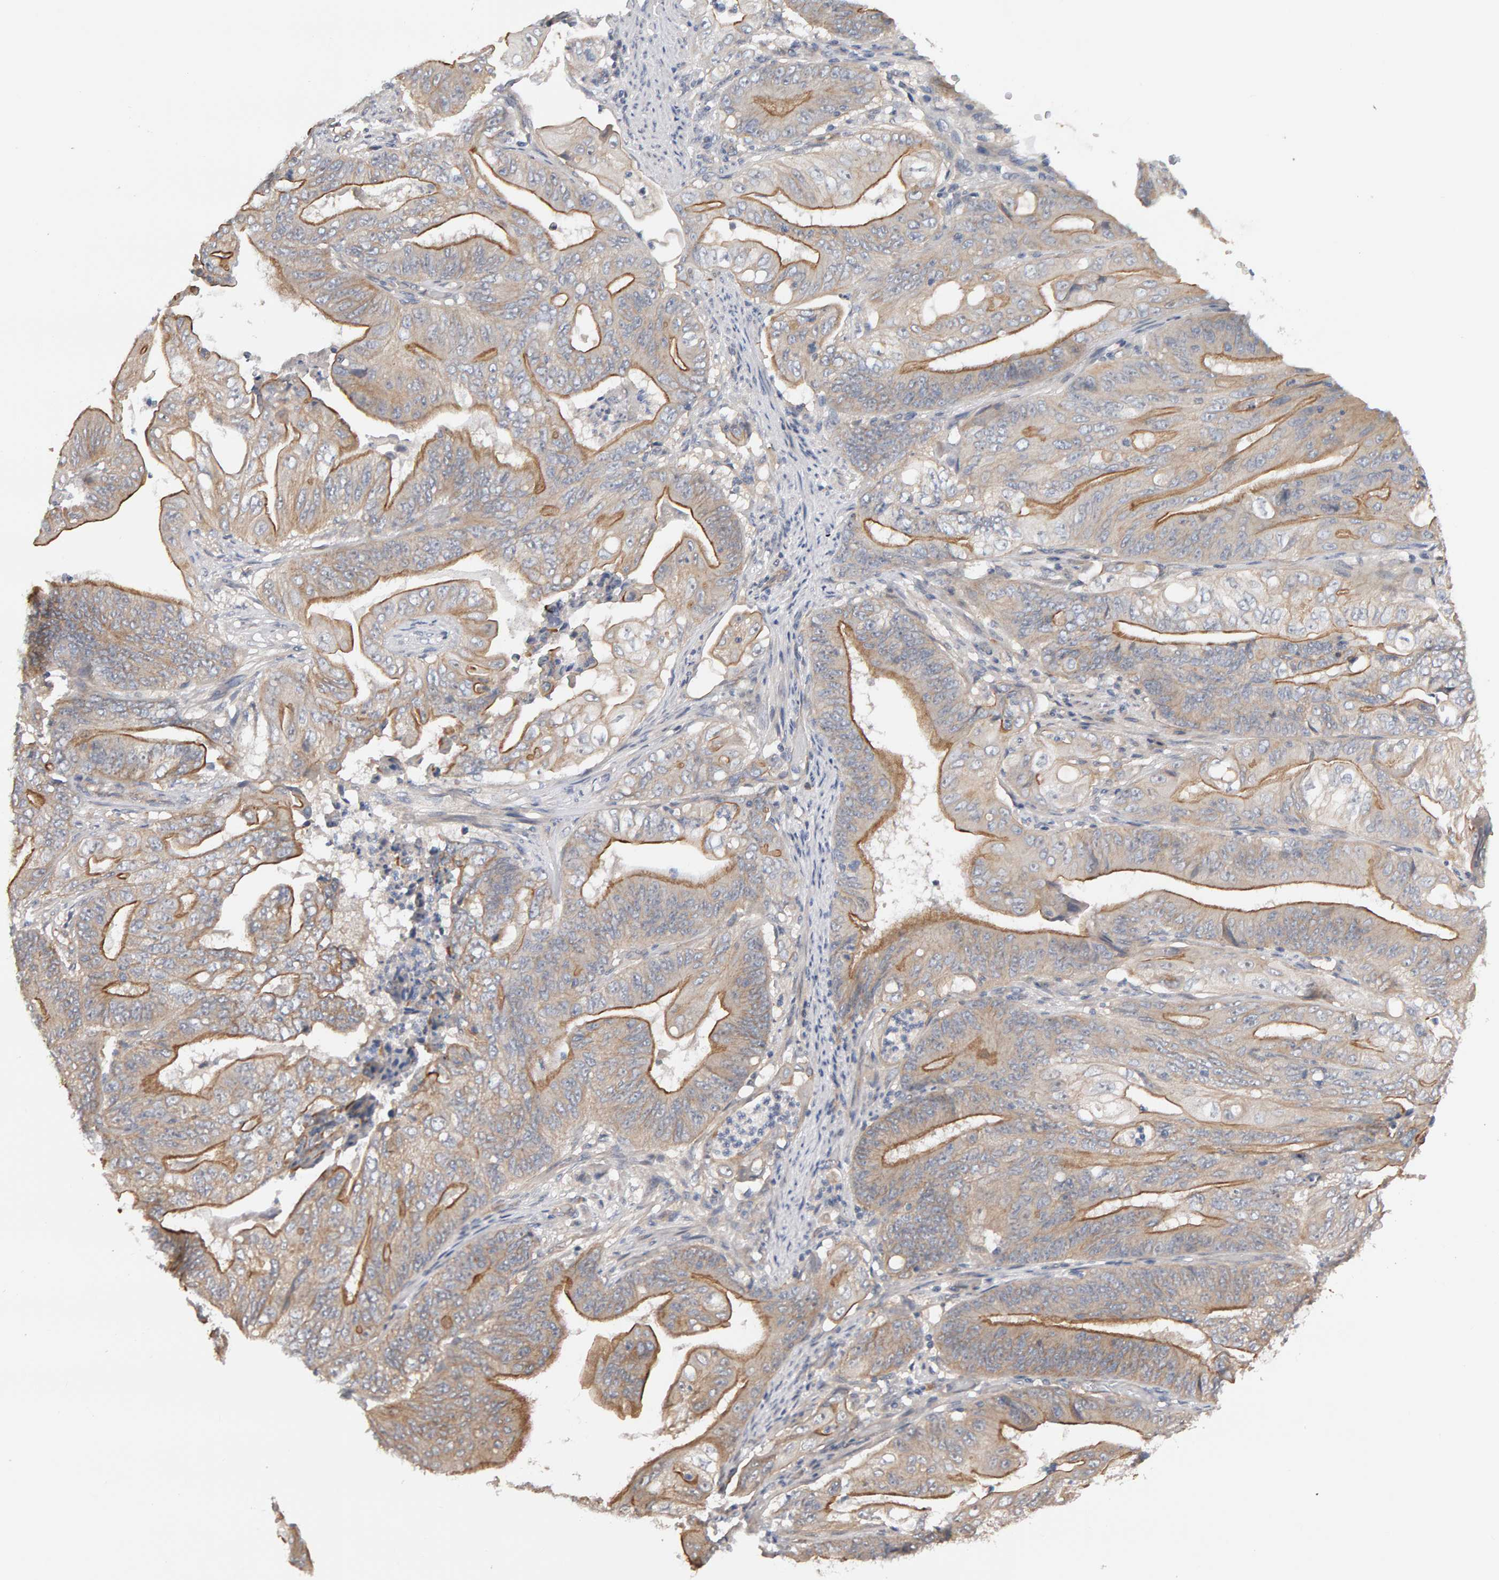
{"staining": {"intensity": "moderate", "quantity": ">75%", "location": "cytoplasmic/membranous"}, "tissue": "stomach cancer", "cell_type": "Tumor cells", "image_type": "cancer", "snomed": [{"axis": "morphology", "description": "Adenocarcinoma, NOS"}, {"axis": "topography", "description": "Stomach"}], "caption": "Stomach cancer stained with IHC reveals moderate cytoplasmic/membranous positivity in approximately >75% of tumor cells. (Brightfield microscopy of DAB IHC at high magnification).", "gene": "PPP1R16A", "patient": {"sex": "female", "age": 73}}